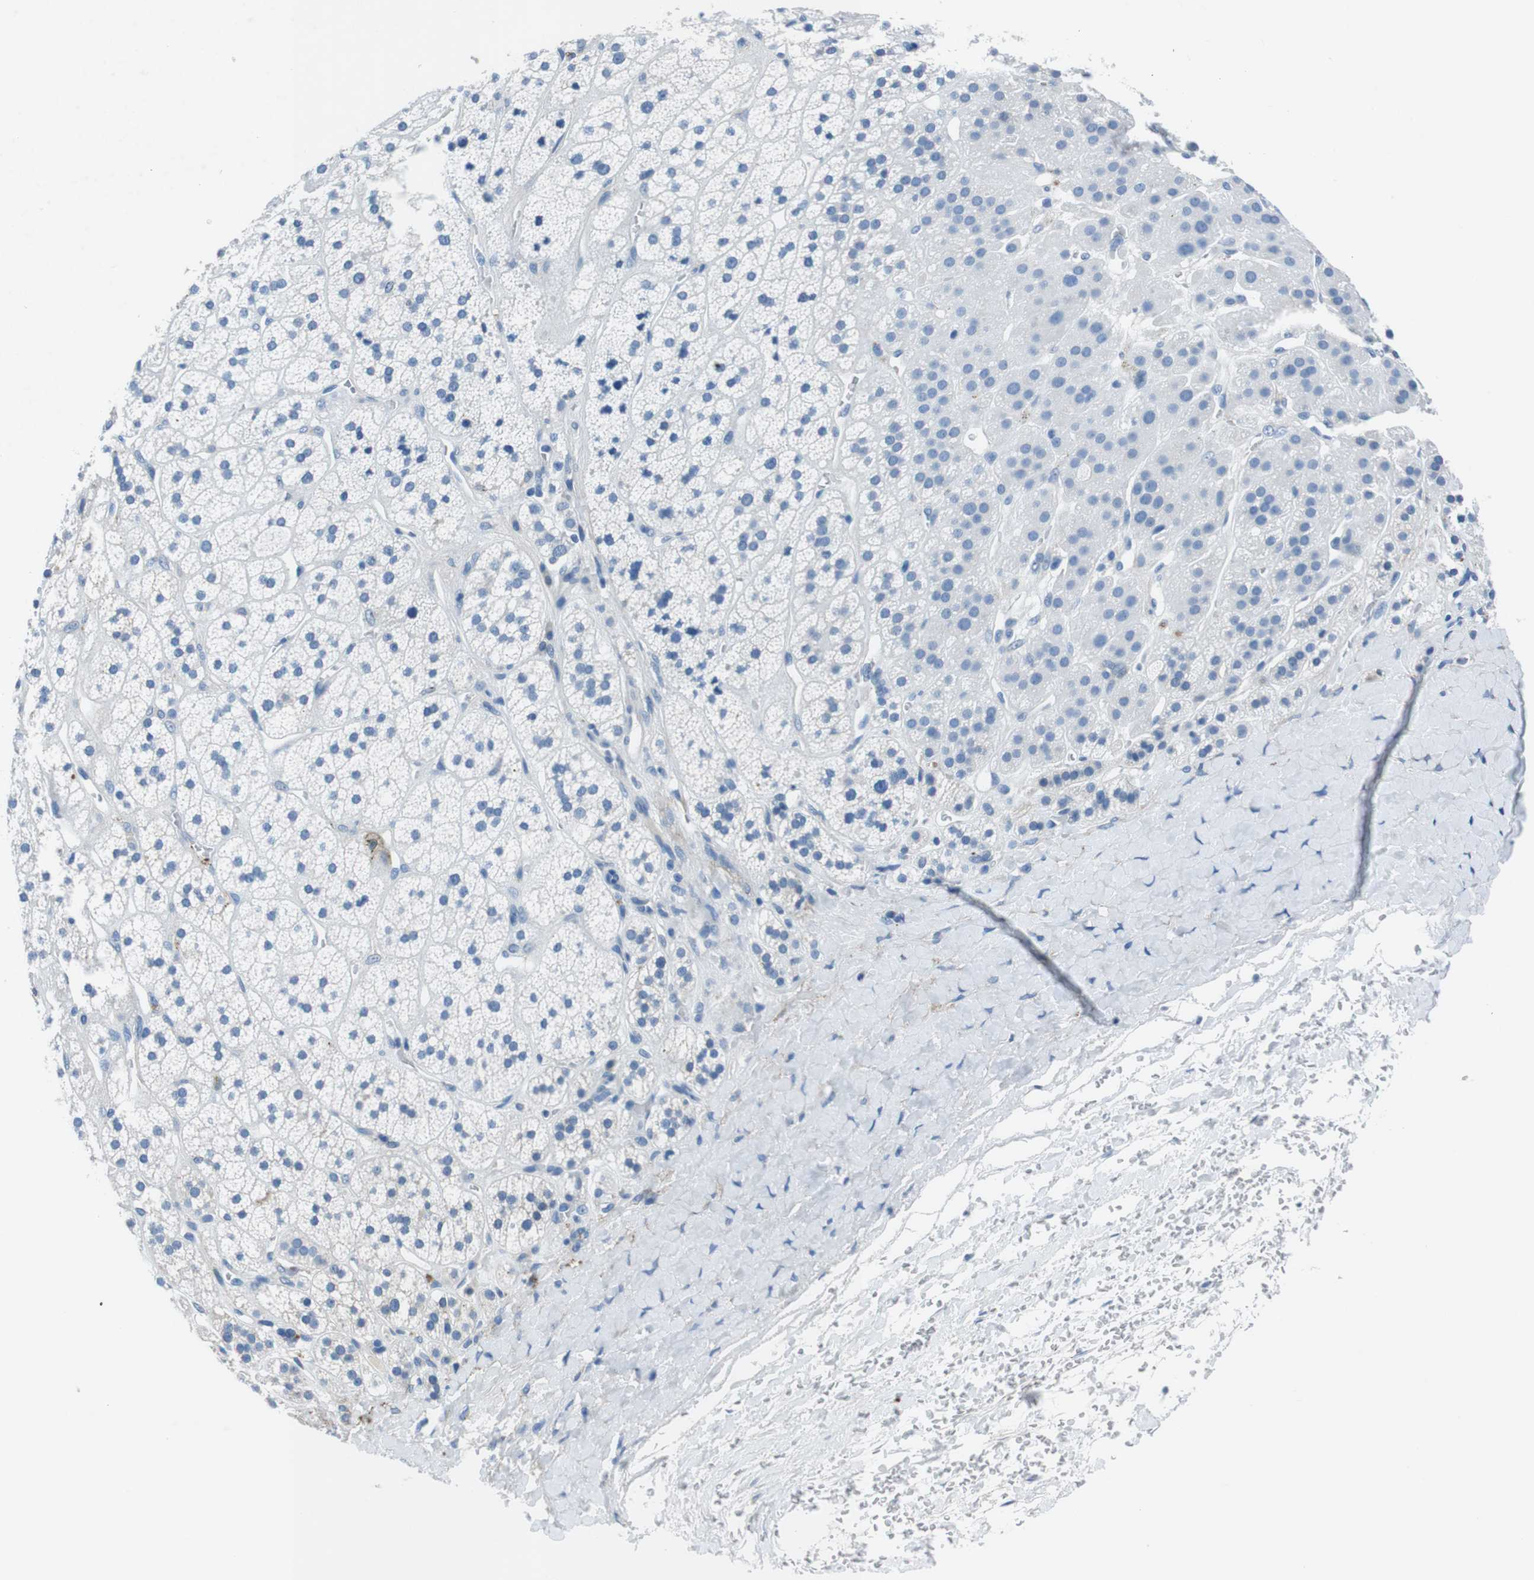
{"staining": {"intensity": "moderate", "quantity": "<25%", "location": "cytoplasmic/membranous"}, "tissue": "adrenal gland", "cell_type": "Glandular cells", "image_type": "normal", "snomed": [{"axis": "morphology", "description": "Normal tissue, NOS"}, {"axis": "topography", "description": "Adrenal gland"}], "caption": "IHC photomicrograph of benign human adrenal gland stained for a protein (brown), which reveals low levels of moderate cytoplasmic/membranous expression in about <25% of glandular cells.", "gene": "TULP3", "patient": {"sex": "male", "age": 56}}